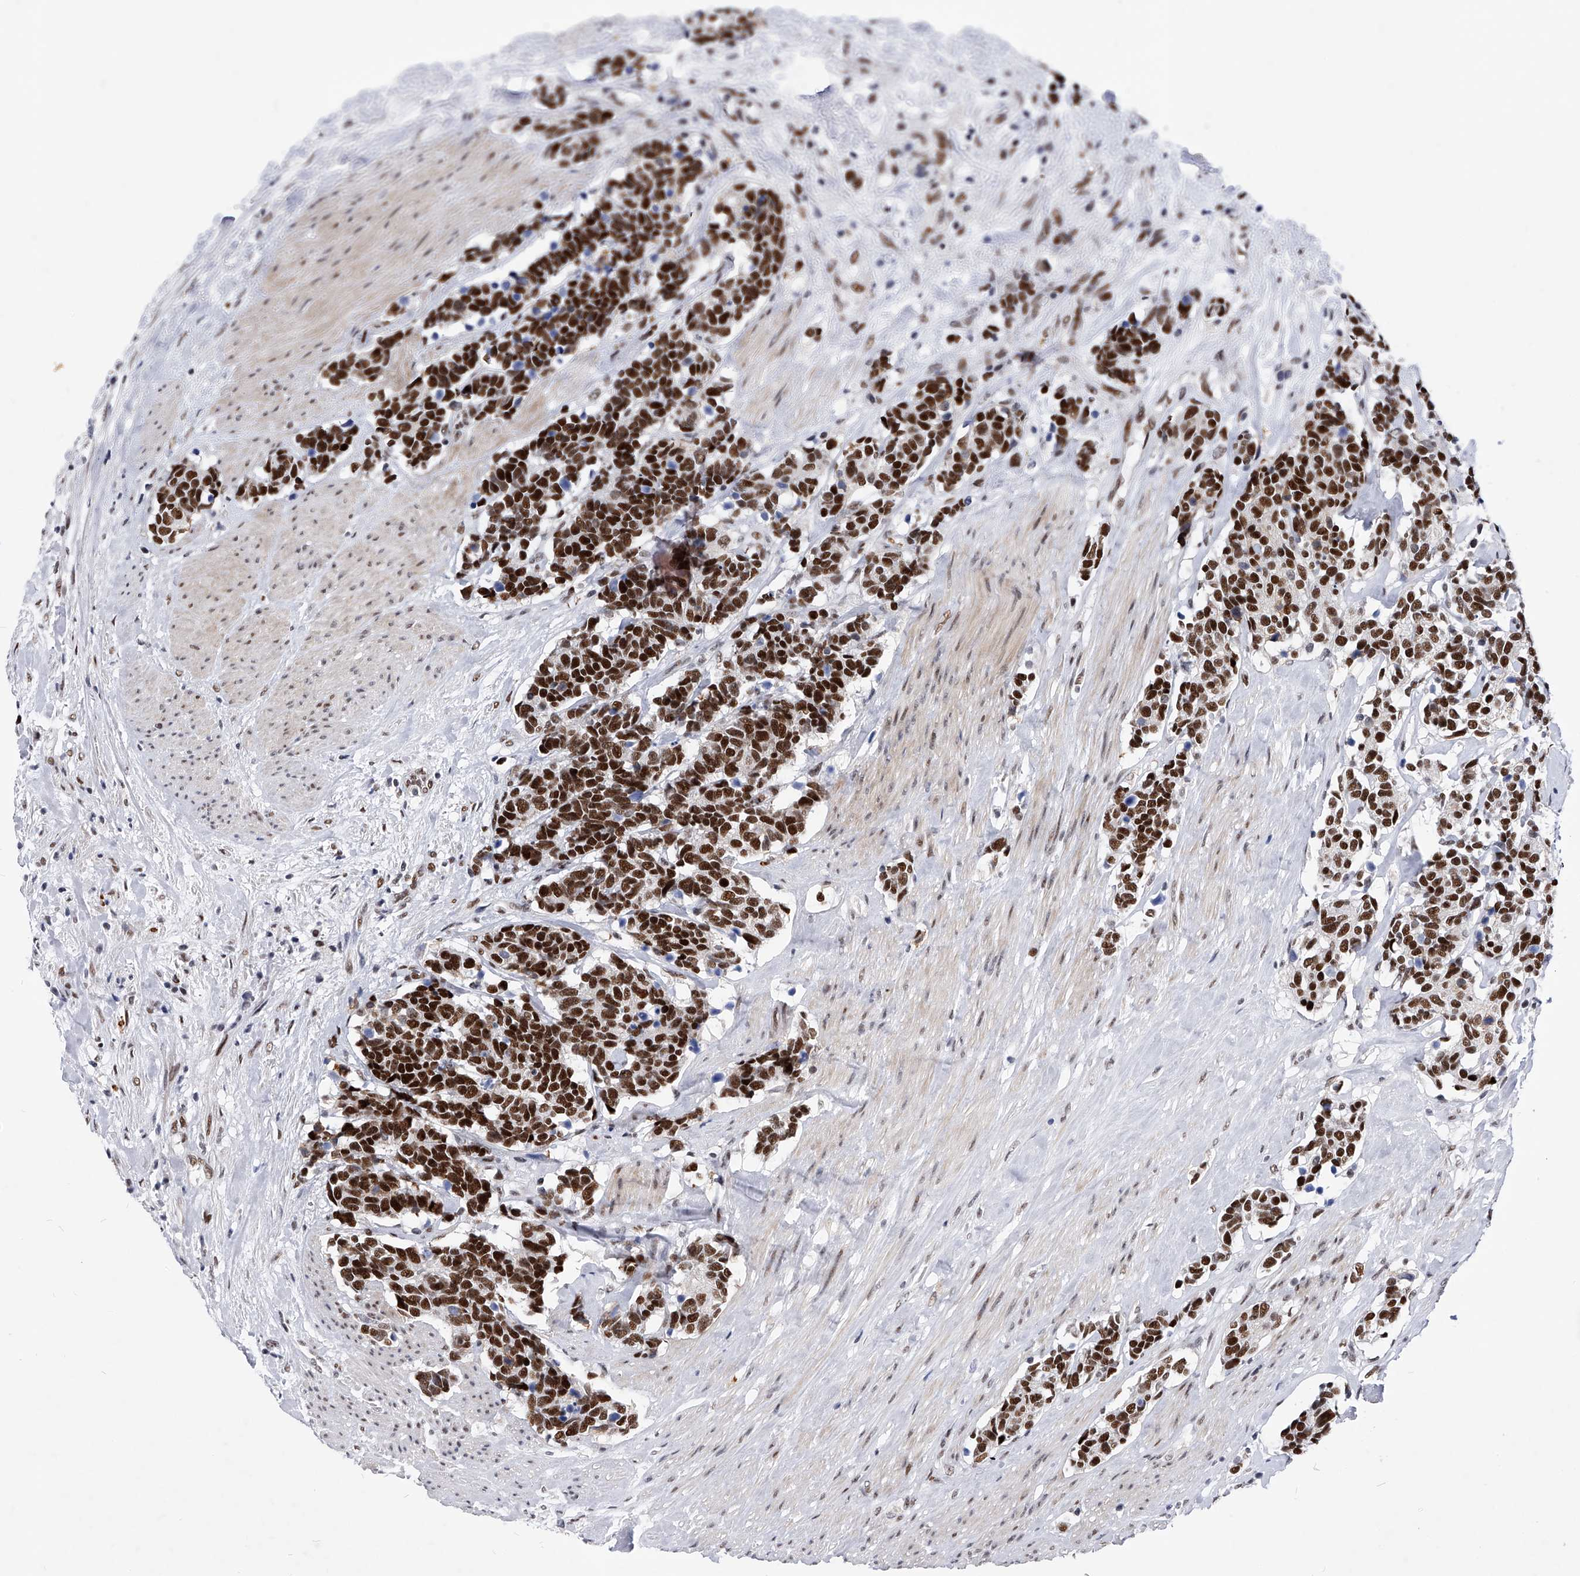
{"staining": {"intensity": "strong", "quantity": ">75%", "location": "nuclear"}, "tissue": "carcinoid", "cell_type": "Tumor cells", "image_type": "cancer", "snomed": [{"axis": "morphology", "description": "Carcinoma, NOS"}, {"axis": "morphology", "description": "Carcinoid, malignant, NOS"}, {"axis": "topography", "description": "Urinary bladder"}], "caption": "A high amount of strong nuclear positivity is identified in approximately >75% of tumor cells in carcinoma tissue.", "gene": "TESK2", "patient": {"sex": "male", "age": 57}}